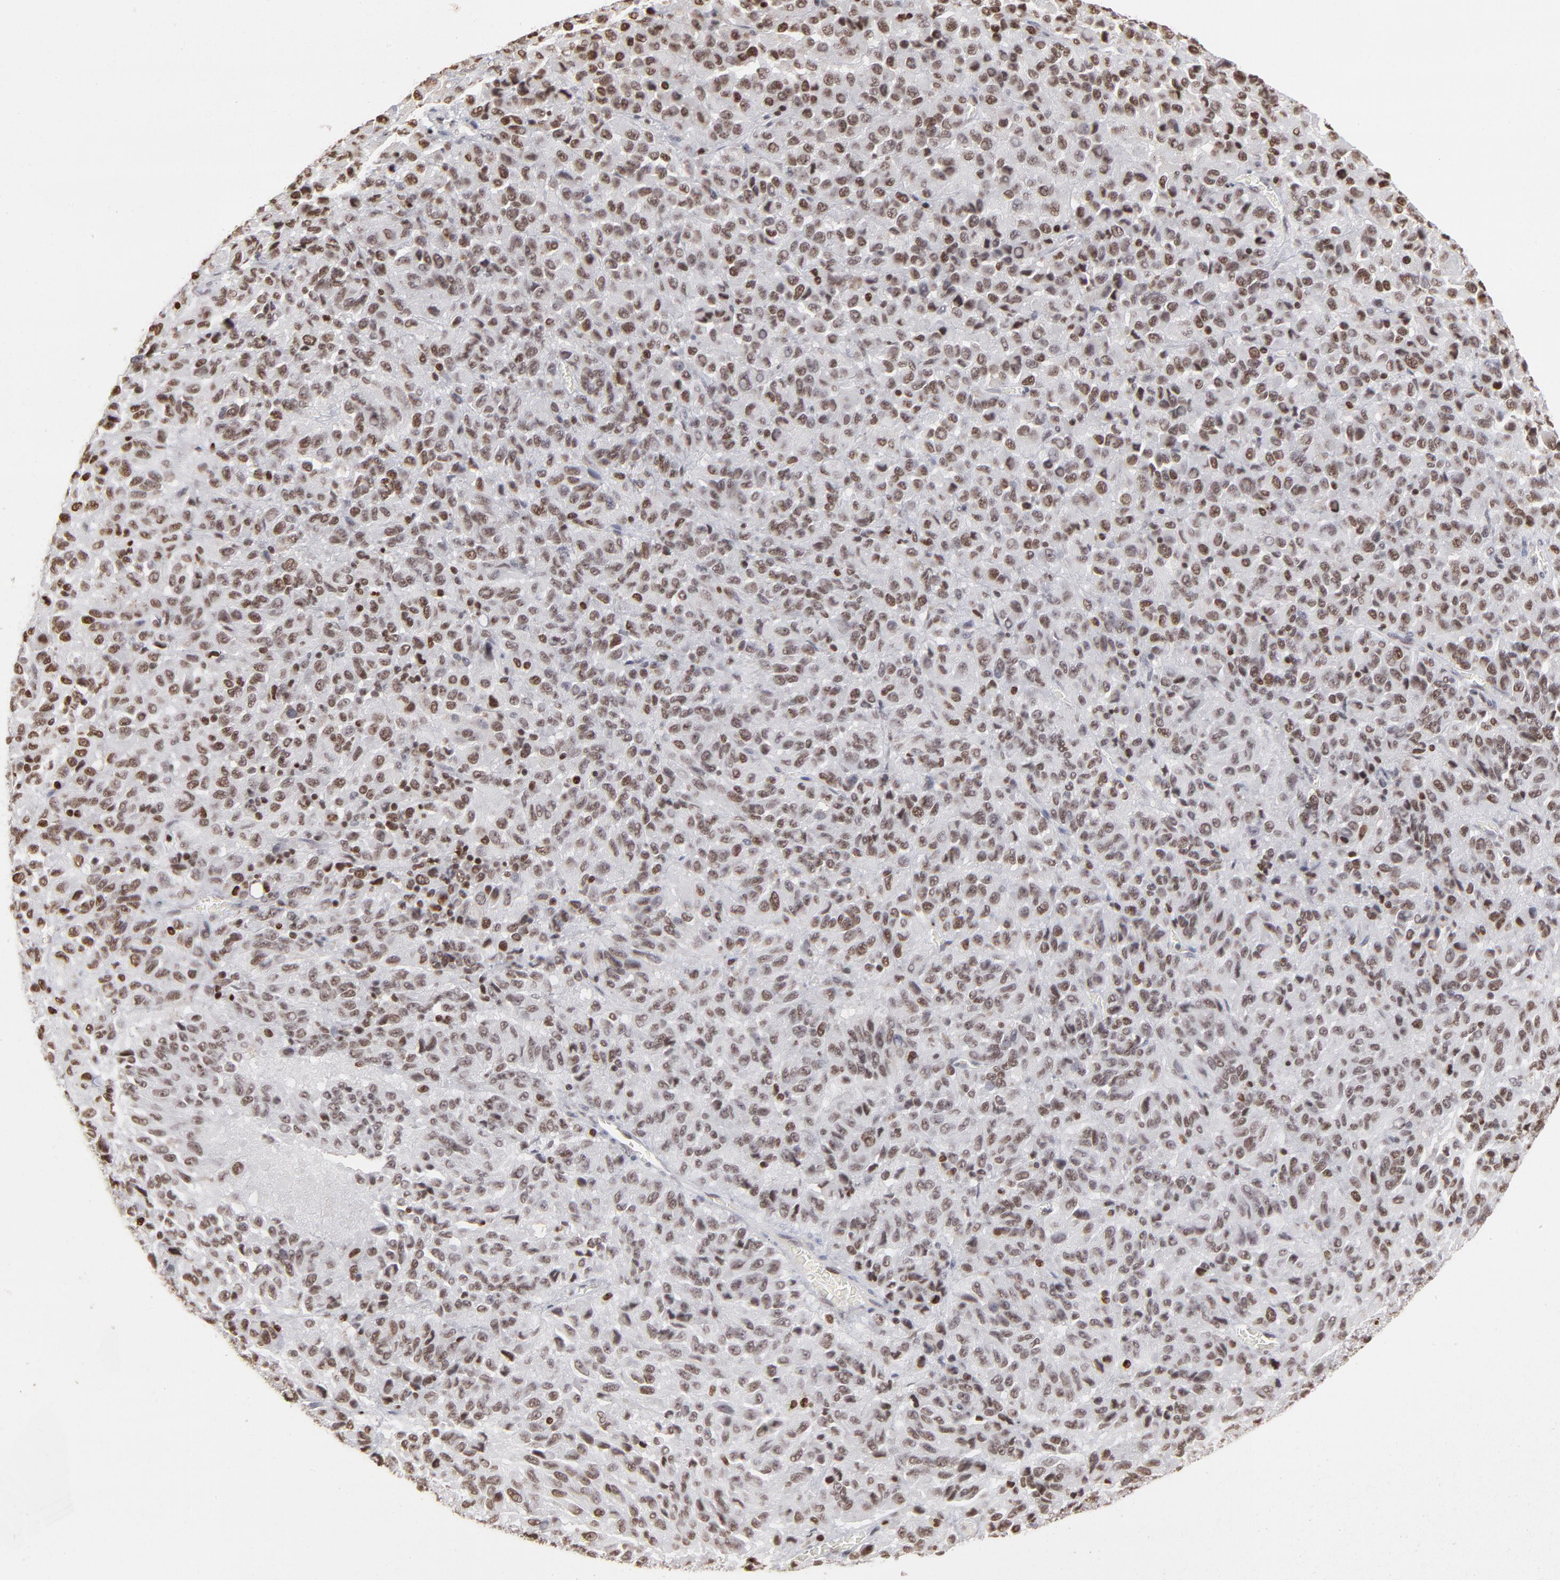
{"staining": {"intensity": "moderate", "quantity": ">75%", "location": "nuclear"}, "tissue": "melanoma", "cell_type": "Tumor cells", "image_type": "cancer", "snomed": [{"axis": "morphology", "description": "Malignant melanoma, Metastatic site"}, {"axis": "topography", "description": "Lung"}], "caption": "This is an image of immunohistochemistry staining of malignant melanoma (metastatic site), which shows moderate staining in the nuclear of tumor cells.", "gene": "PARP1", "patient": {"sex": "male", "age": 64}}